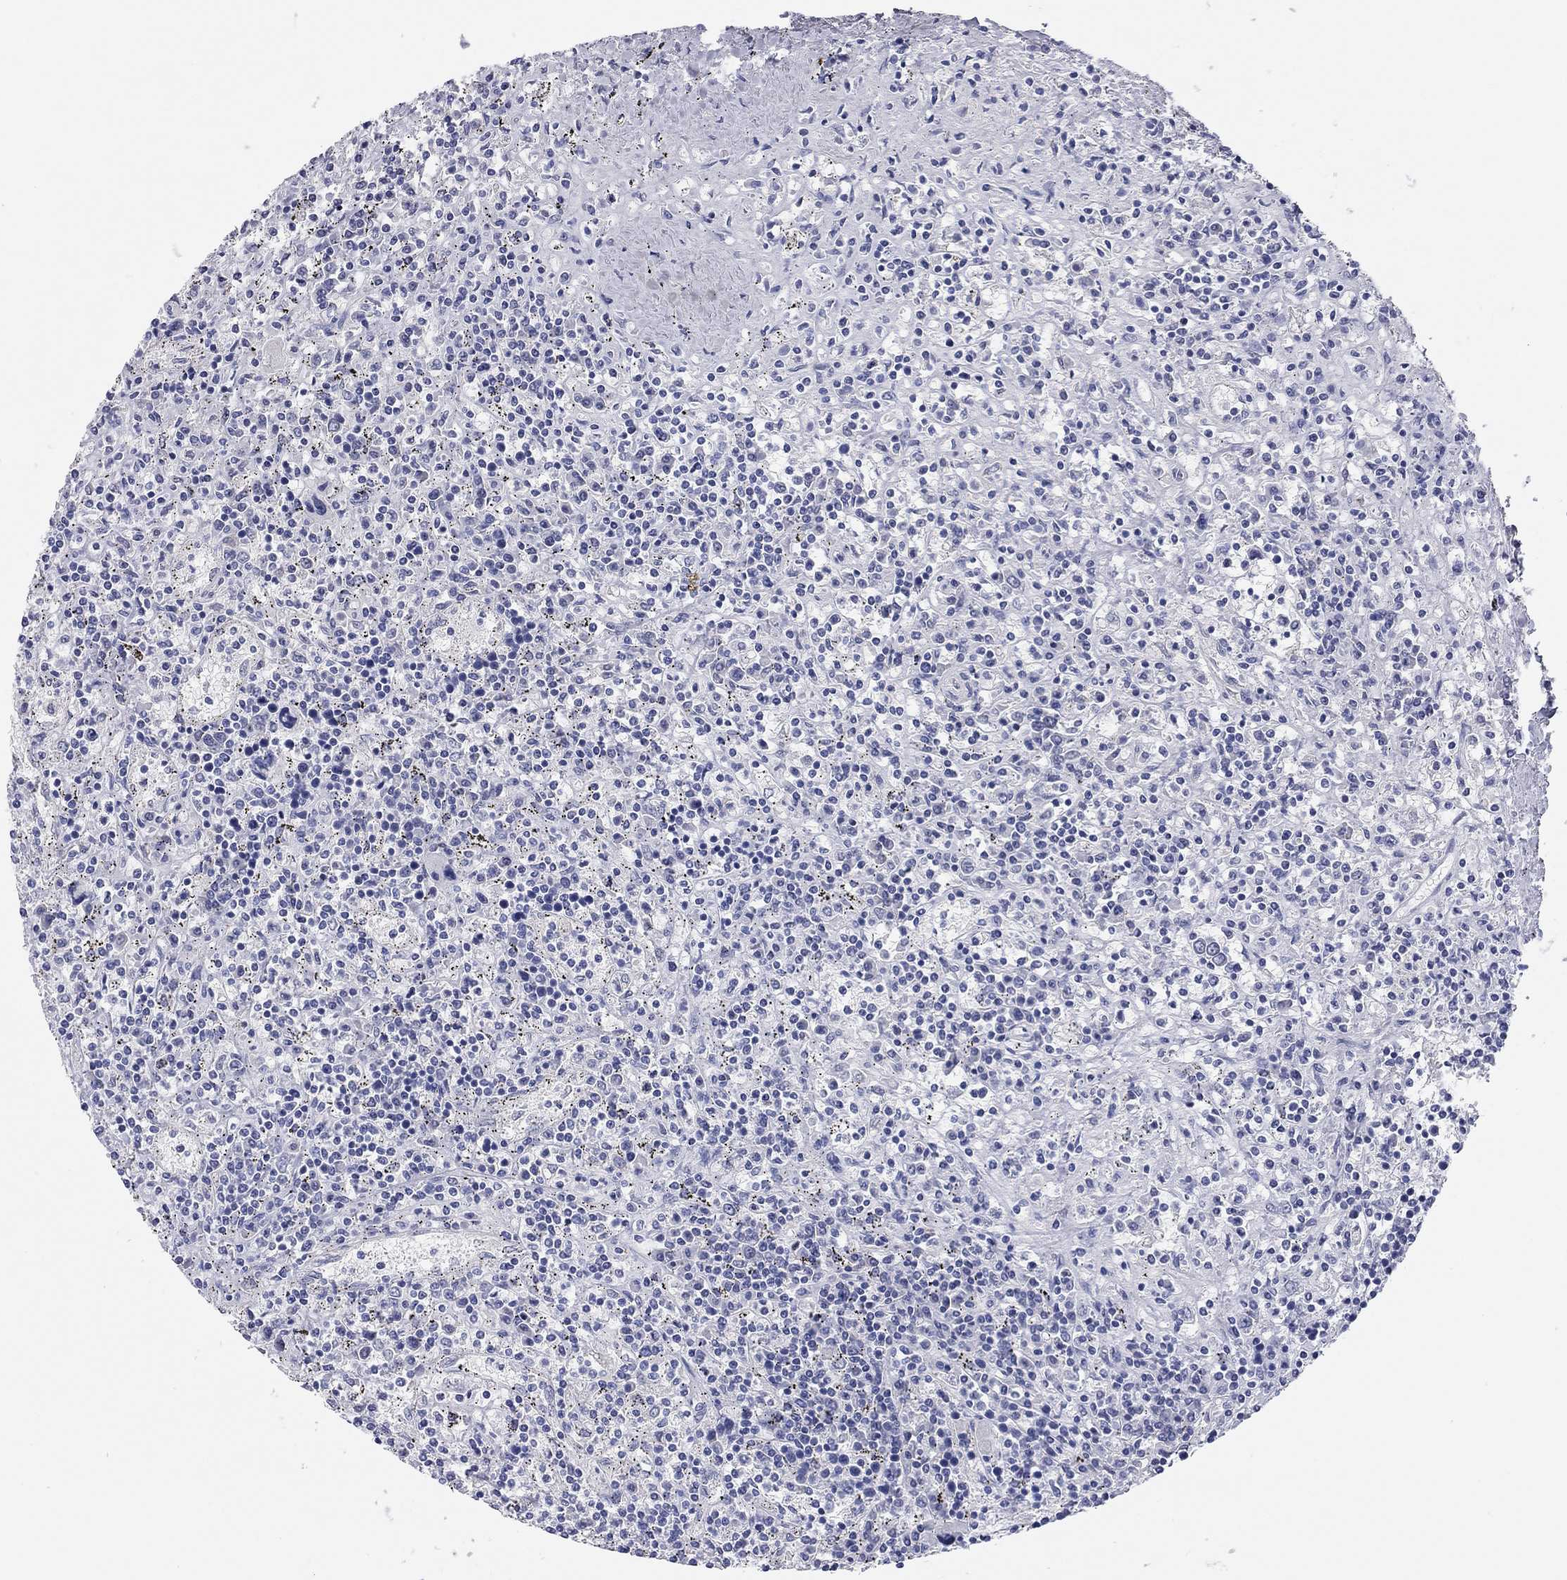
{"staining": {"intensity": "negative", "quantity": "none", "location": "none"}, "tissue": "lymphoma", "cell_type": "Tumor cells", "image_type": "cancer", "snomed": [{"axis": "morphology", "description": "Malignant lymphoma, non-Hodgkin's type, Low grade"}, {"axis": "topography", "description": "Spleen"}], "caption": "Immunohistochemistry (IHC) histopathology image of malignant lymphoma, non-Hodgkin's type (low-grade) stained for a protein (brown), which shows no positivity in tumor cells. (DAB (3,3'-diaminobenzidine) IHC, high magnification).", "gene": "TMEM221", "patient": {"sex": "male", "age": 62}}